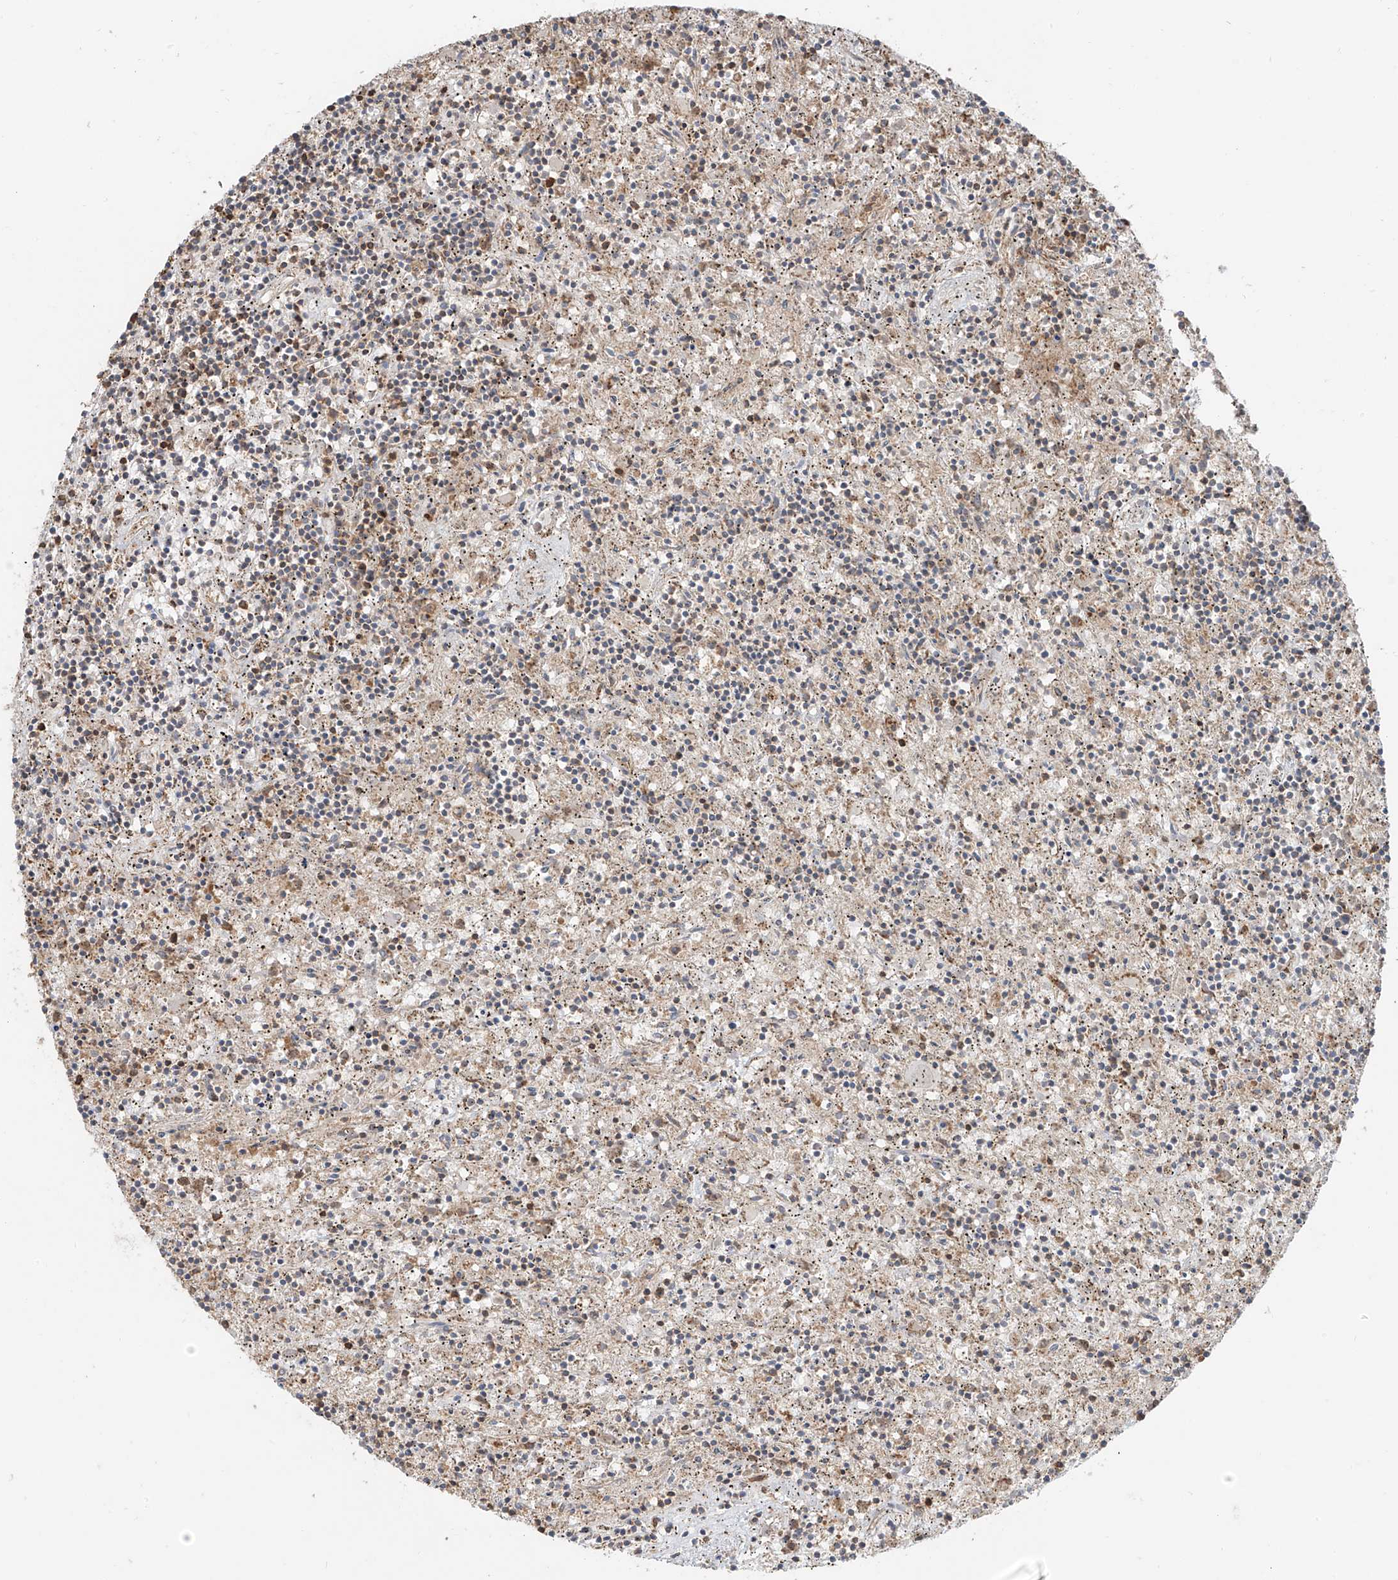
{"staining": {"intensity": "negative", "quantity": "none", "location": "none"}, "tissue": "lymphoma", "cell_type": "Tumor cells", "image_type": "cancer", "snomed": [{"axis": "morphology", "description": "Malignant lymphoma, non-Hodgkin's type, Low grade"}, {"axis": "topography", "description": "Spleen"}], "caption": "Malignant lymphoma, non-Hodgkin's type (low-grade) stained for a protein using immunohistochemistry (IHC) displays no staining tumor cells.", "gene": "ETHE1", "patient": {"sex": "male", "age": 76}}